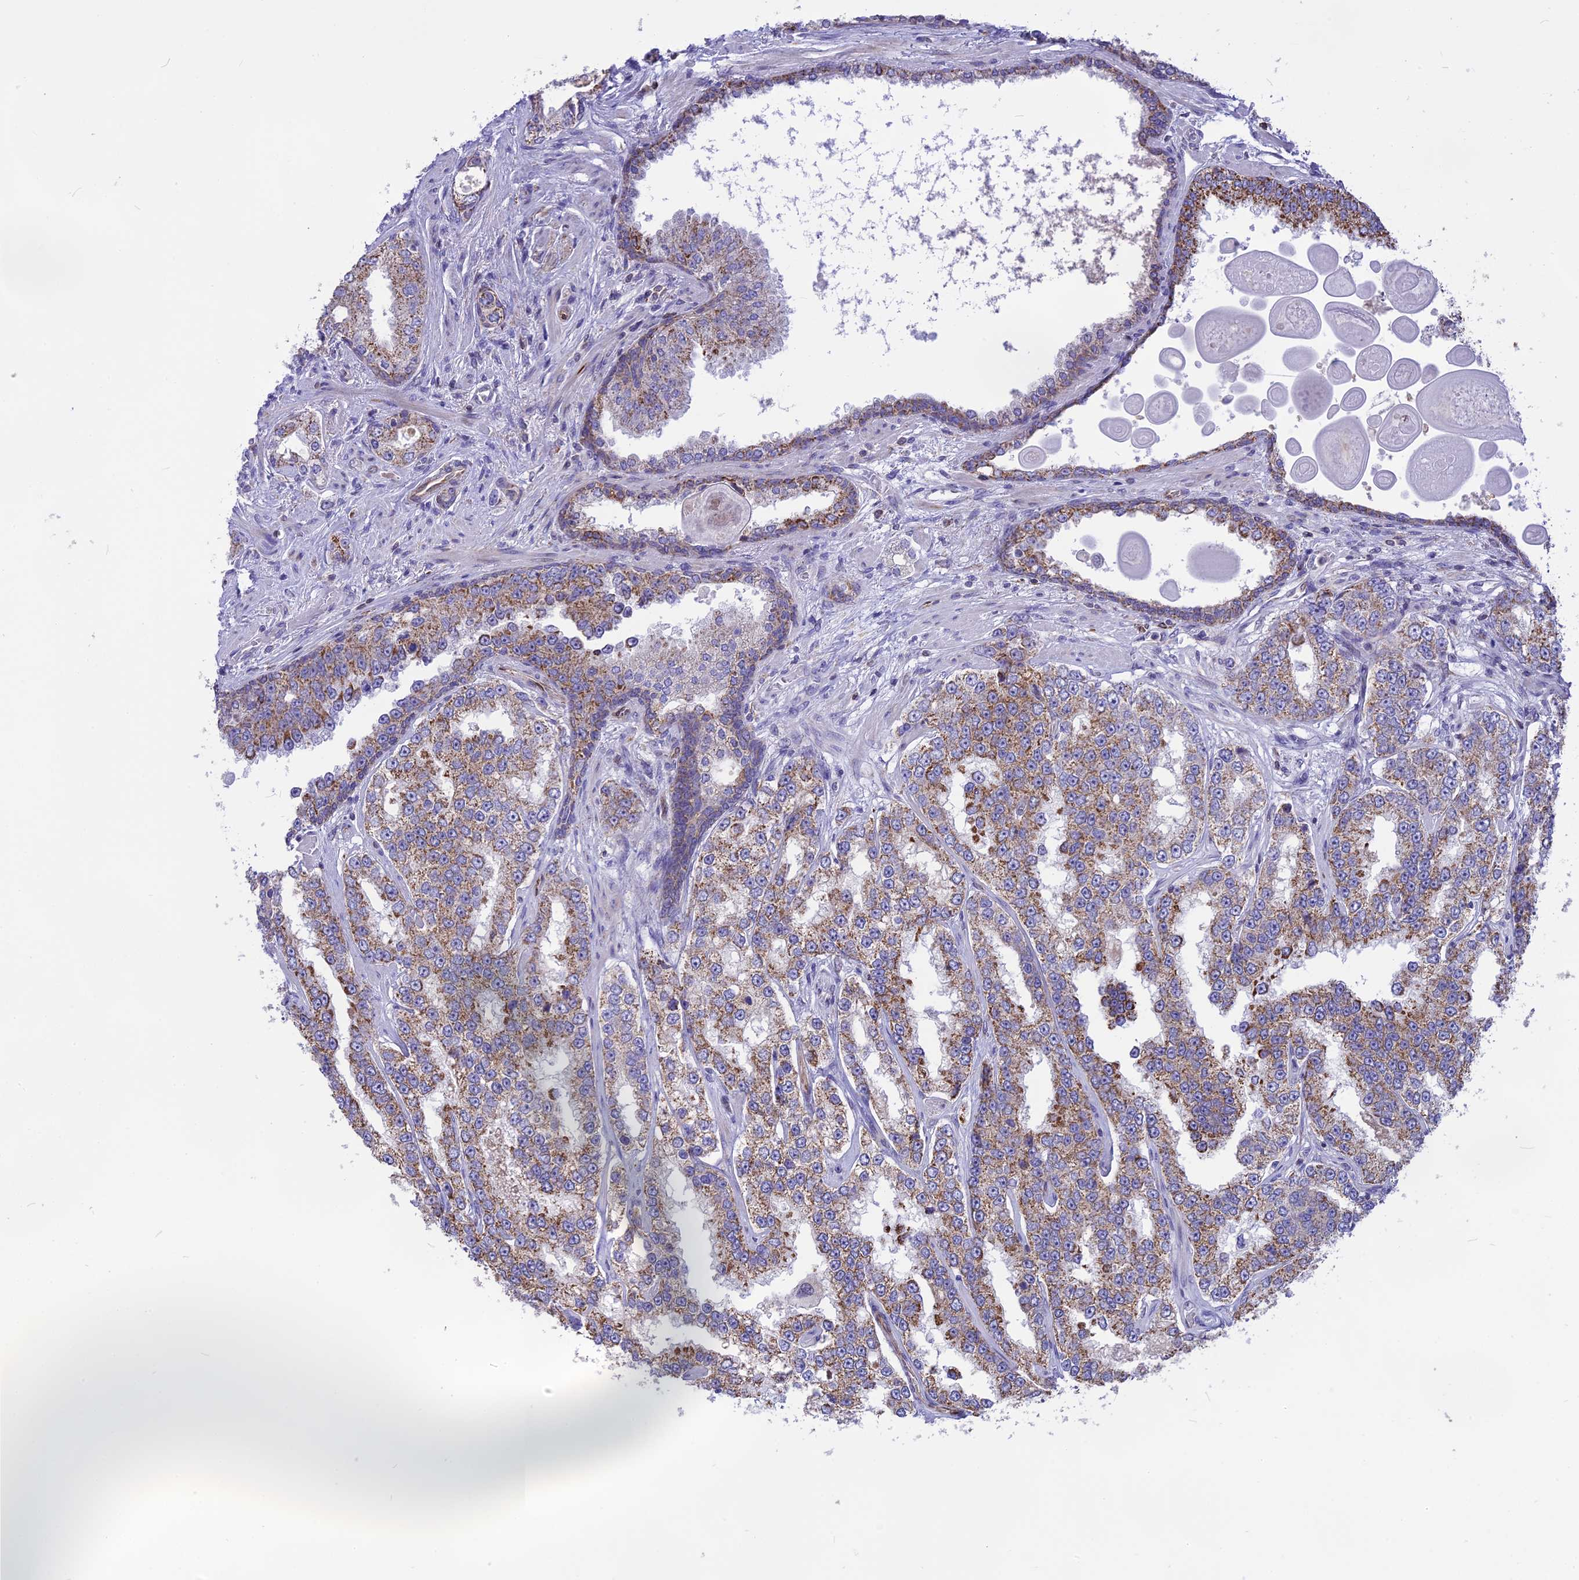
{"staining": {"intensity": "moderate", "quantity": ">75%", "location": "cytoplasmic/membranous"}, "tissue": "prostate cancer", "cell_type": "Tumor cells", "image_type": "cancer", "snomed": [{"axis": "morphology", "description": "Normal tissue, NOS"}, {"axis": "morphology", "description": "Adenocarcinoma, High grade"}, {"axis": "topography", "description": "Prostate"}], "caption": "Human prostate cancer stained with a brown dye reveals moderate cytoplasmic/membranous positive expression in approximately >75% of tumor cells.", "gene": "DOC2B", "patient": {"sex": "male", "age": 83}}